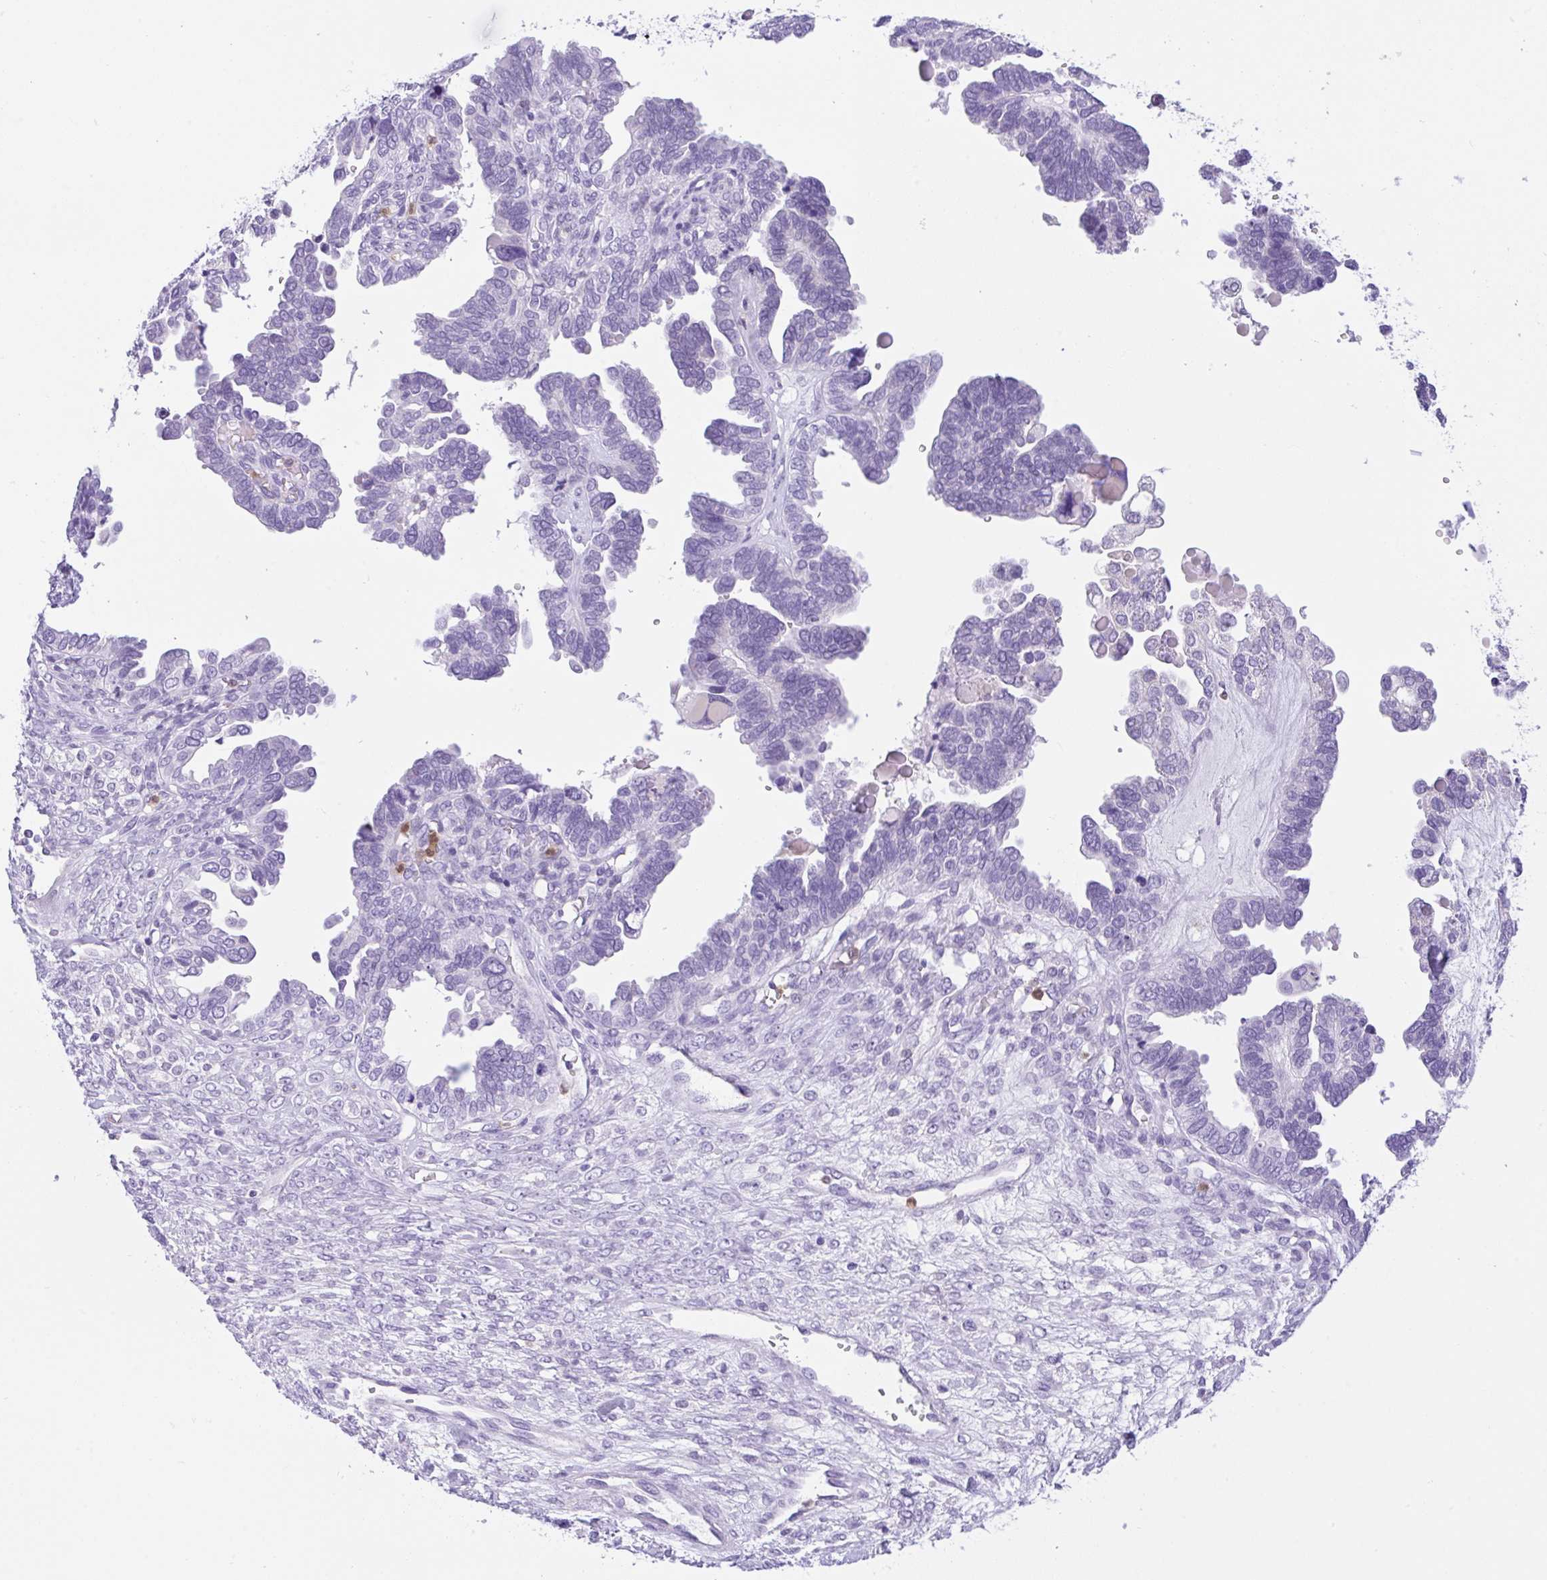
{"staining": {"intensity": "negative", "quantity": "none", "location": "none"}, "tissue": "ovarian cancer", "cell_type": "Tumor cells", "image_type": "cancer", "snomed": [{"axis": "morphology", "description": "Cystadenocarcinoma, serous, NOS"}, {"axis": "topography", "description": "Ovary"}], "caption": "A high-resolution image shows immunohistochemistry staining of ovarian serous cystadenocarcinoma, which exhibits no significant expression in tumor cells.", "gene": "NCF1", "patient": {"sex": "female", "age": 51}}